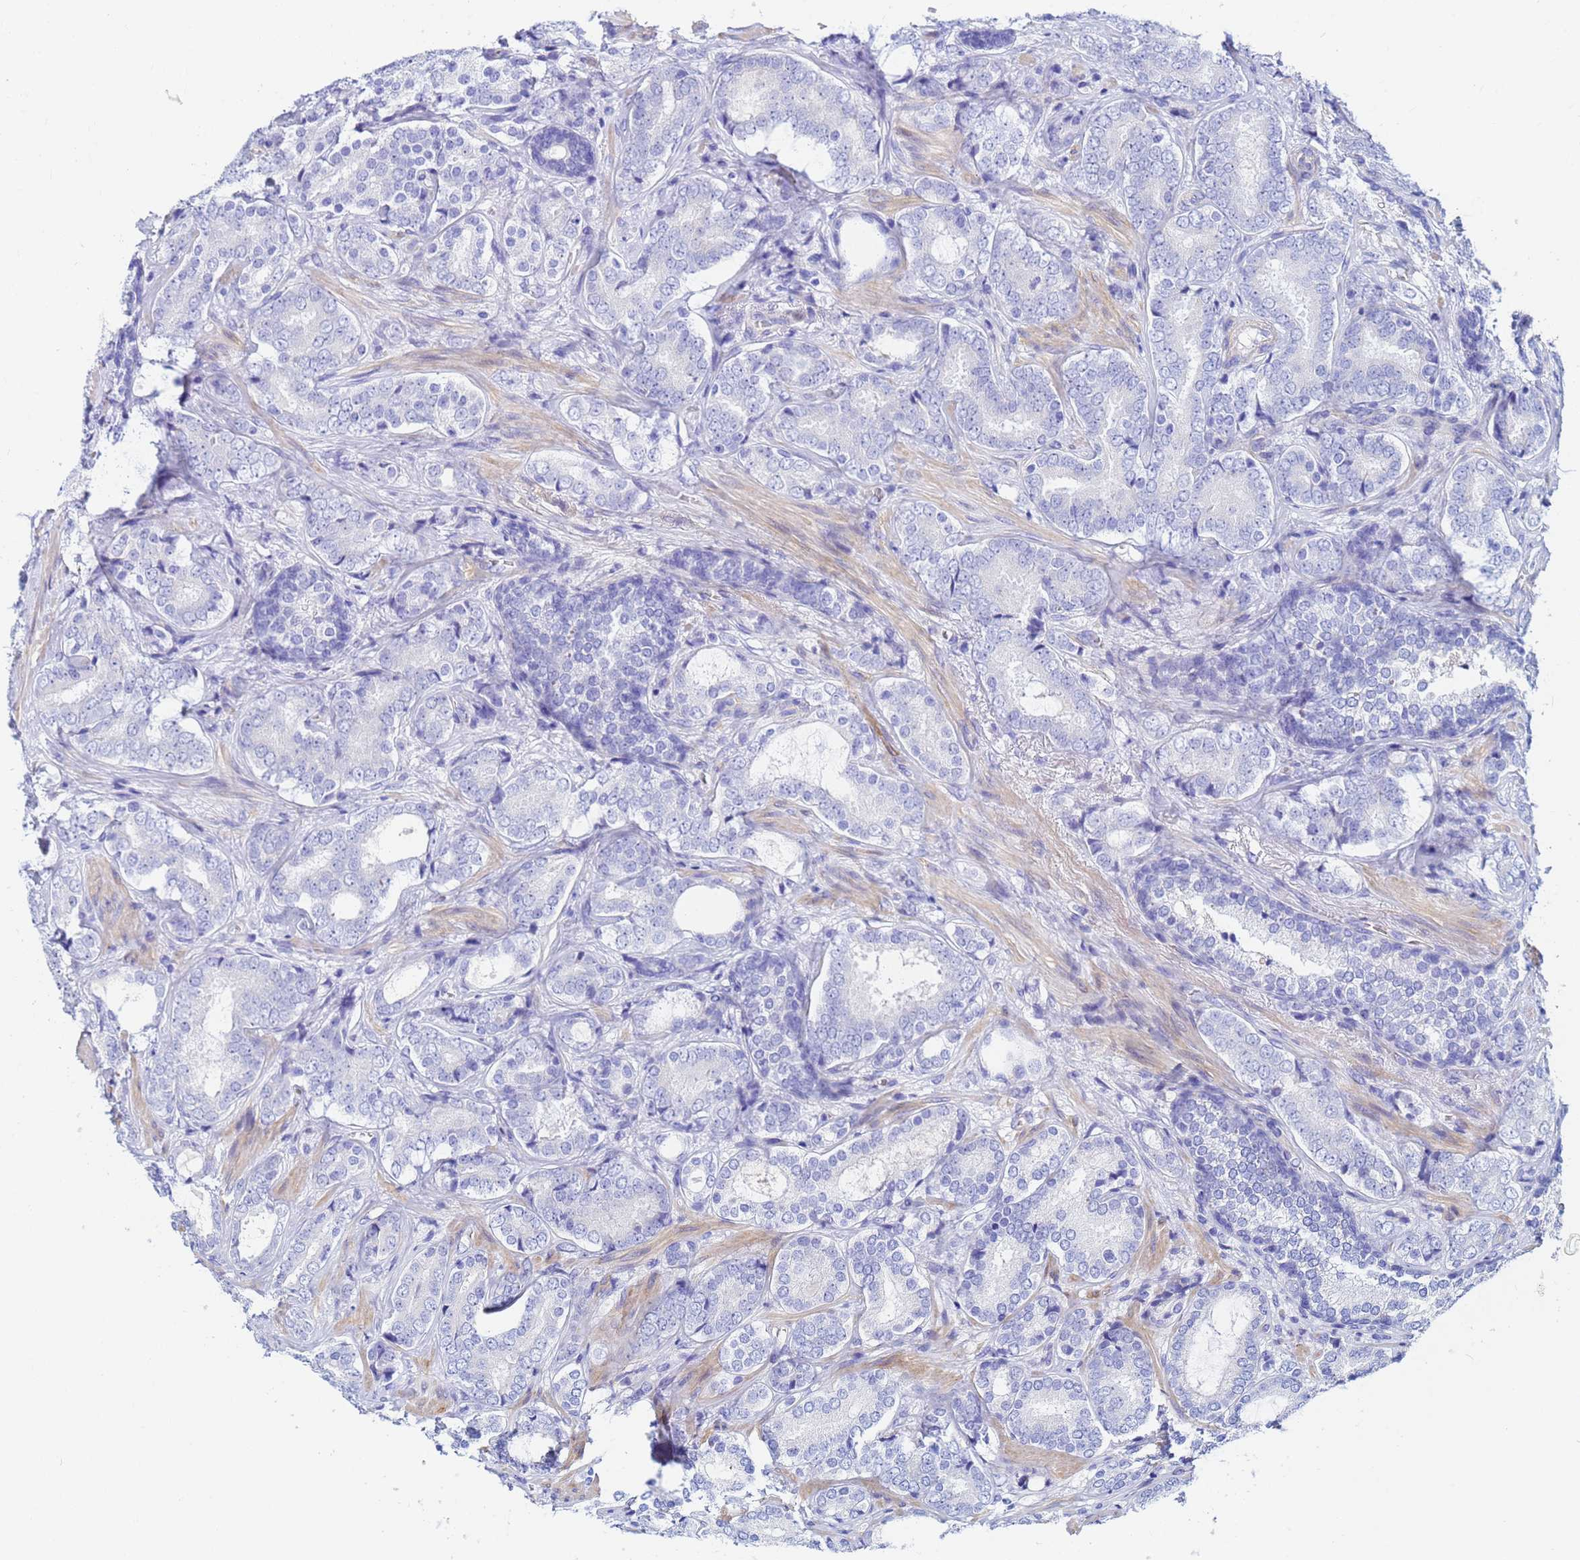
{"staining": {"intensity": "negative", "quantity": "none", "location": "none"}, "tissue": "prostate cancer", "cell_type": "Tumor cells", "image_type": "cancer", "snomed": [{"axis": "morphology", "description": "Adenocarcinoma, Low grade"}, {"axis": "topography", "description": "Prostate"}], "caption": "A histopathology image of prostate cancer stained for a protein exhibits no brown staining in tumor cells.", "gene": "JRKL", "patient": {"sex": "male", "age": 58}}